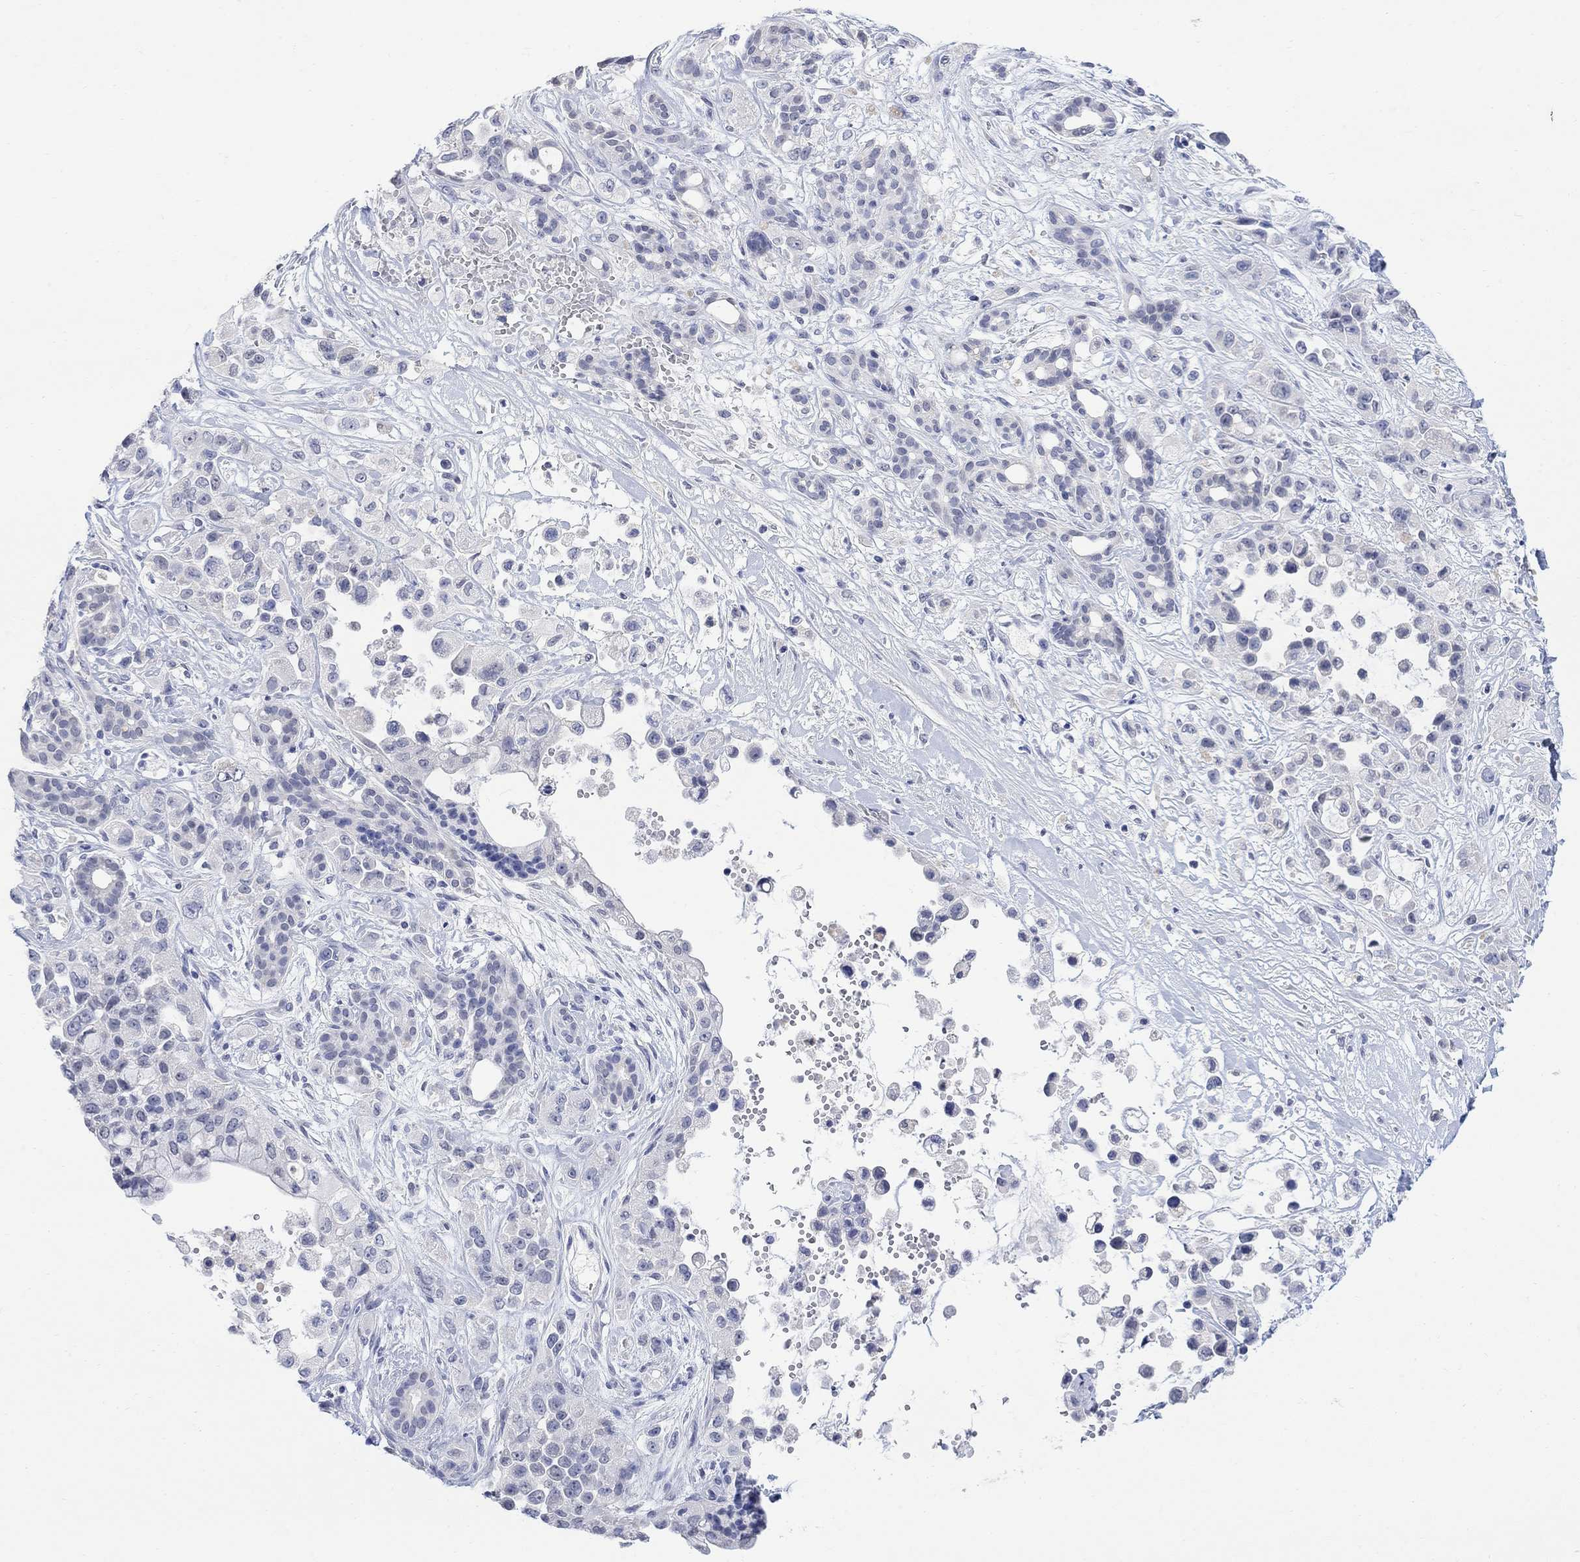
{"staining": {"intensity": "negative", "quantity": "none", "location": "none"}, "tissue": "pancreatic cancer", "cell_type": "Tumor cells", "image_type": "cancer", "snomed": [{"axis": "morphology", "description": "Adenocarcinoma, NOS"}, {"axis": "topography", "description": "Pancreas"}], "caption": "The image demonstrates no staining of tumor cells in adenocarcinoma (pancreatic). Brightfield microscopy of IHC stained with DAB (3,3'-diaminobenzidine) (brown) and hematoxylin (blue), captured at high magnification.", "gene": "FBP2", "patient": {"sex": "male", "age": 44}}